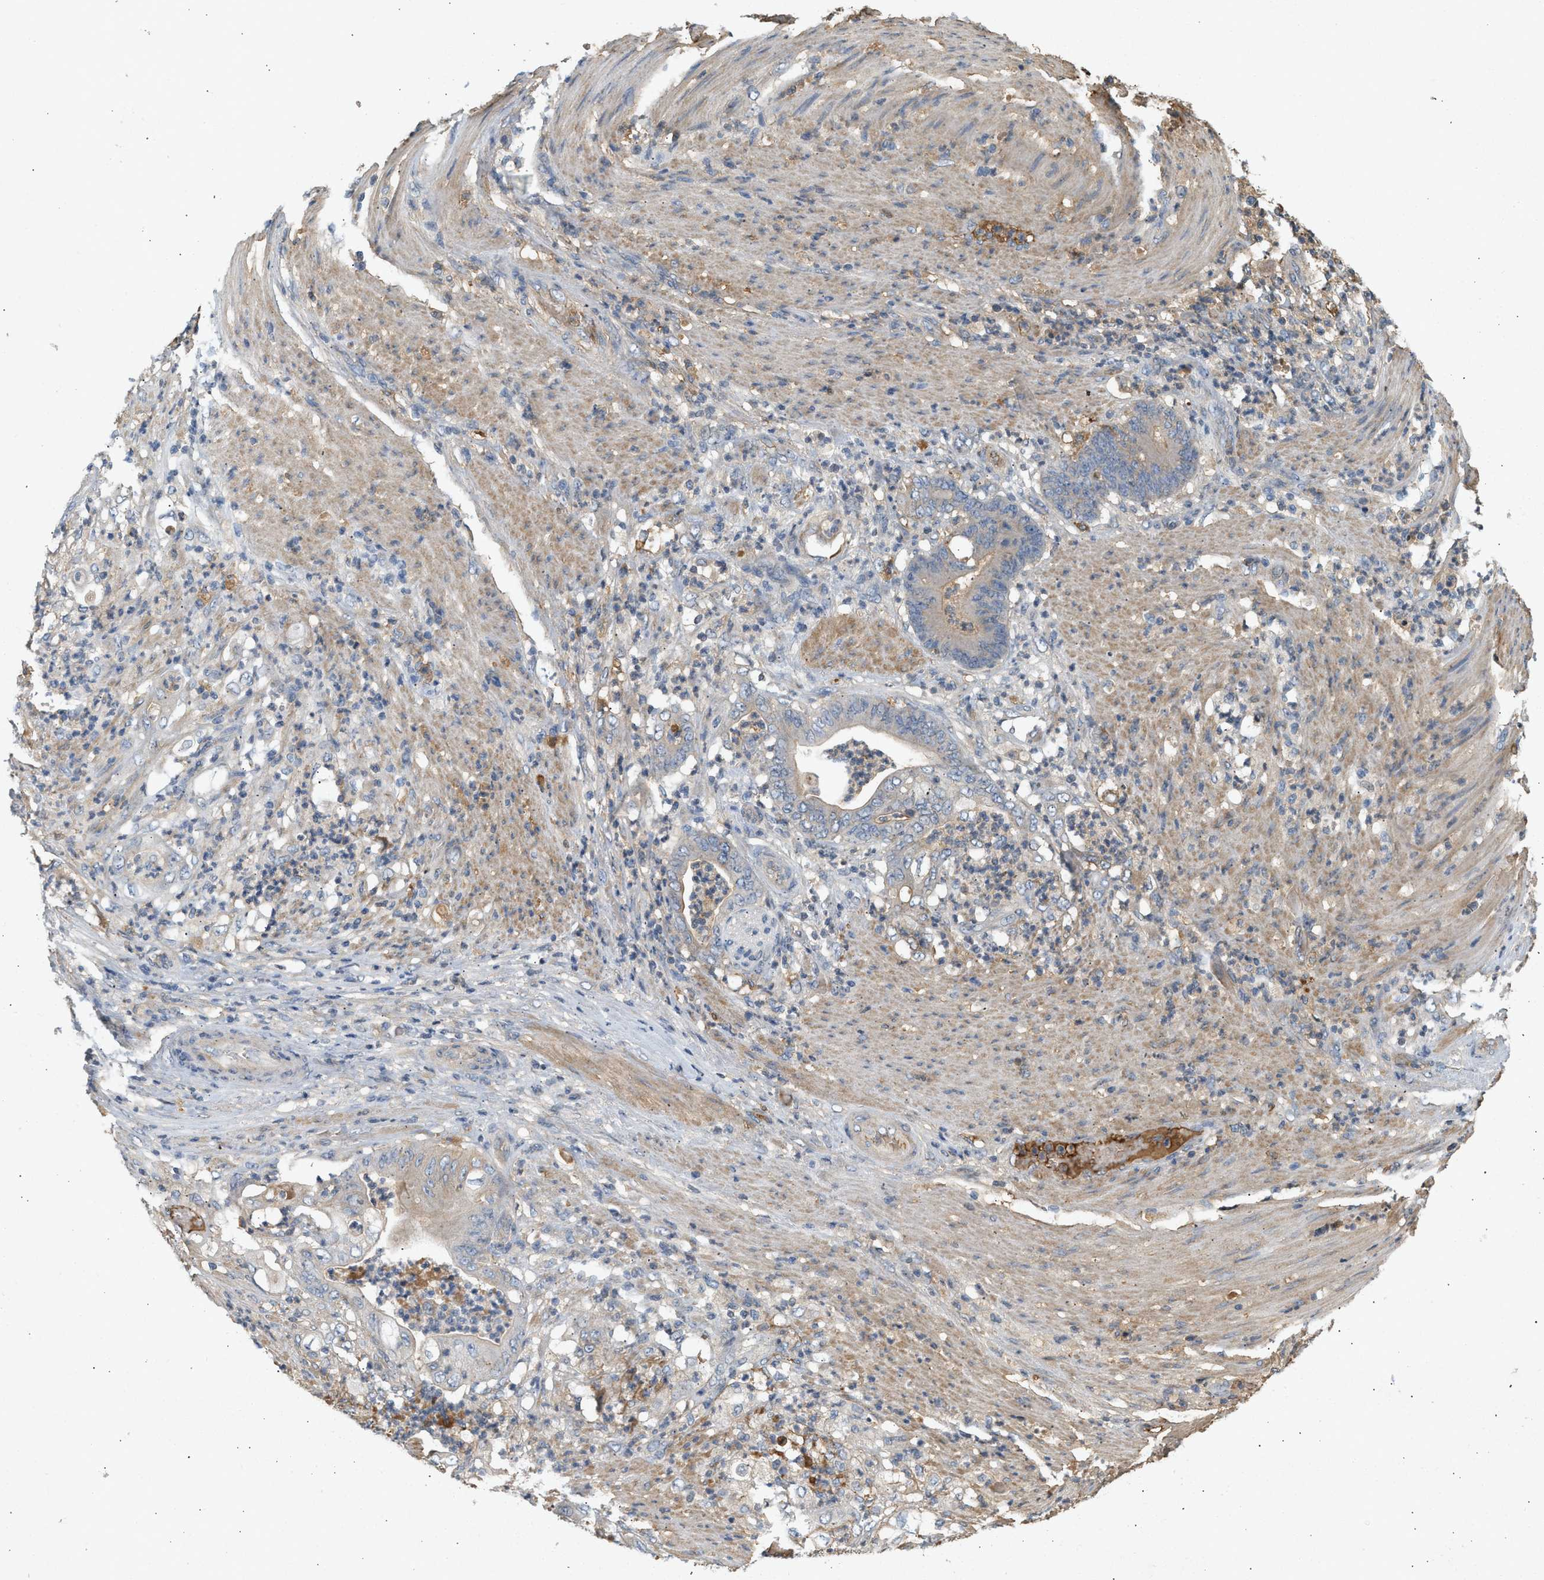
{"staining": {"intensity": "weak", "quantity": "<25%", "location": "cytoplasmic/membranous"}, "tissue": "stomach cancer", "cell_type": "Tumor cells", "image_type": "cancer", "snomed": [{"axis": "morphology", "description": "Adenocarcinoma, NOS"}, {"axis": "topography", "description": "Stomach"}], "caption": "A histopathology image of stomach adenocarcinoma stained for a protein reveals no brown staining in tumor cells.", "gene": "F8", "patient": {"sex": "female", "age": 73}}